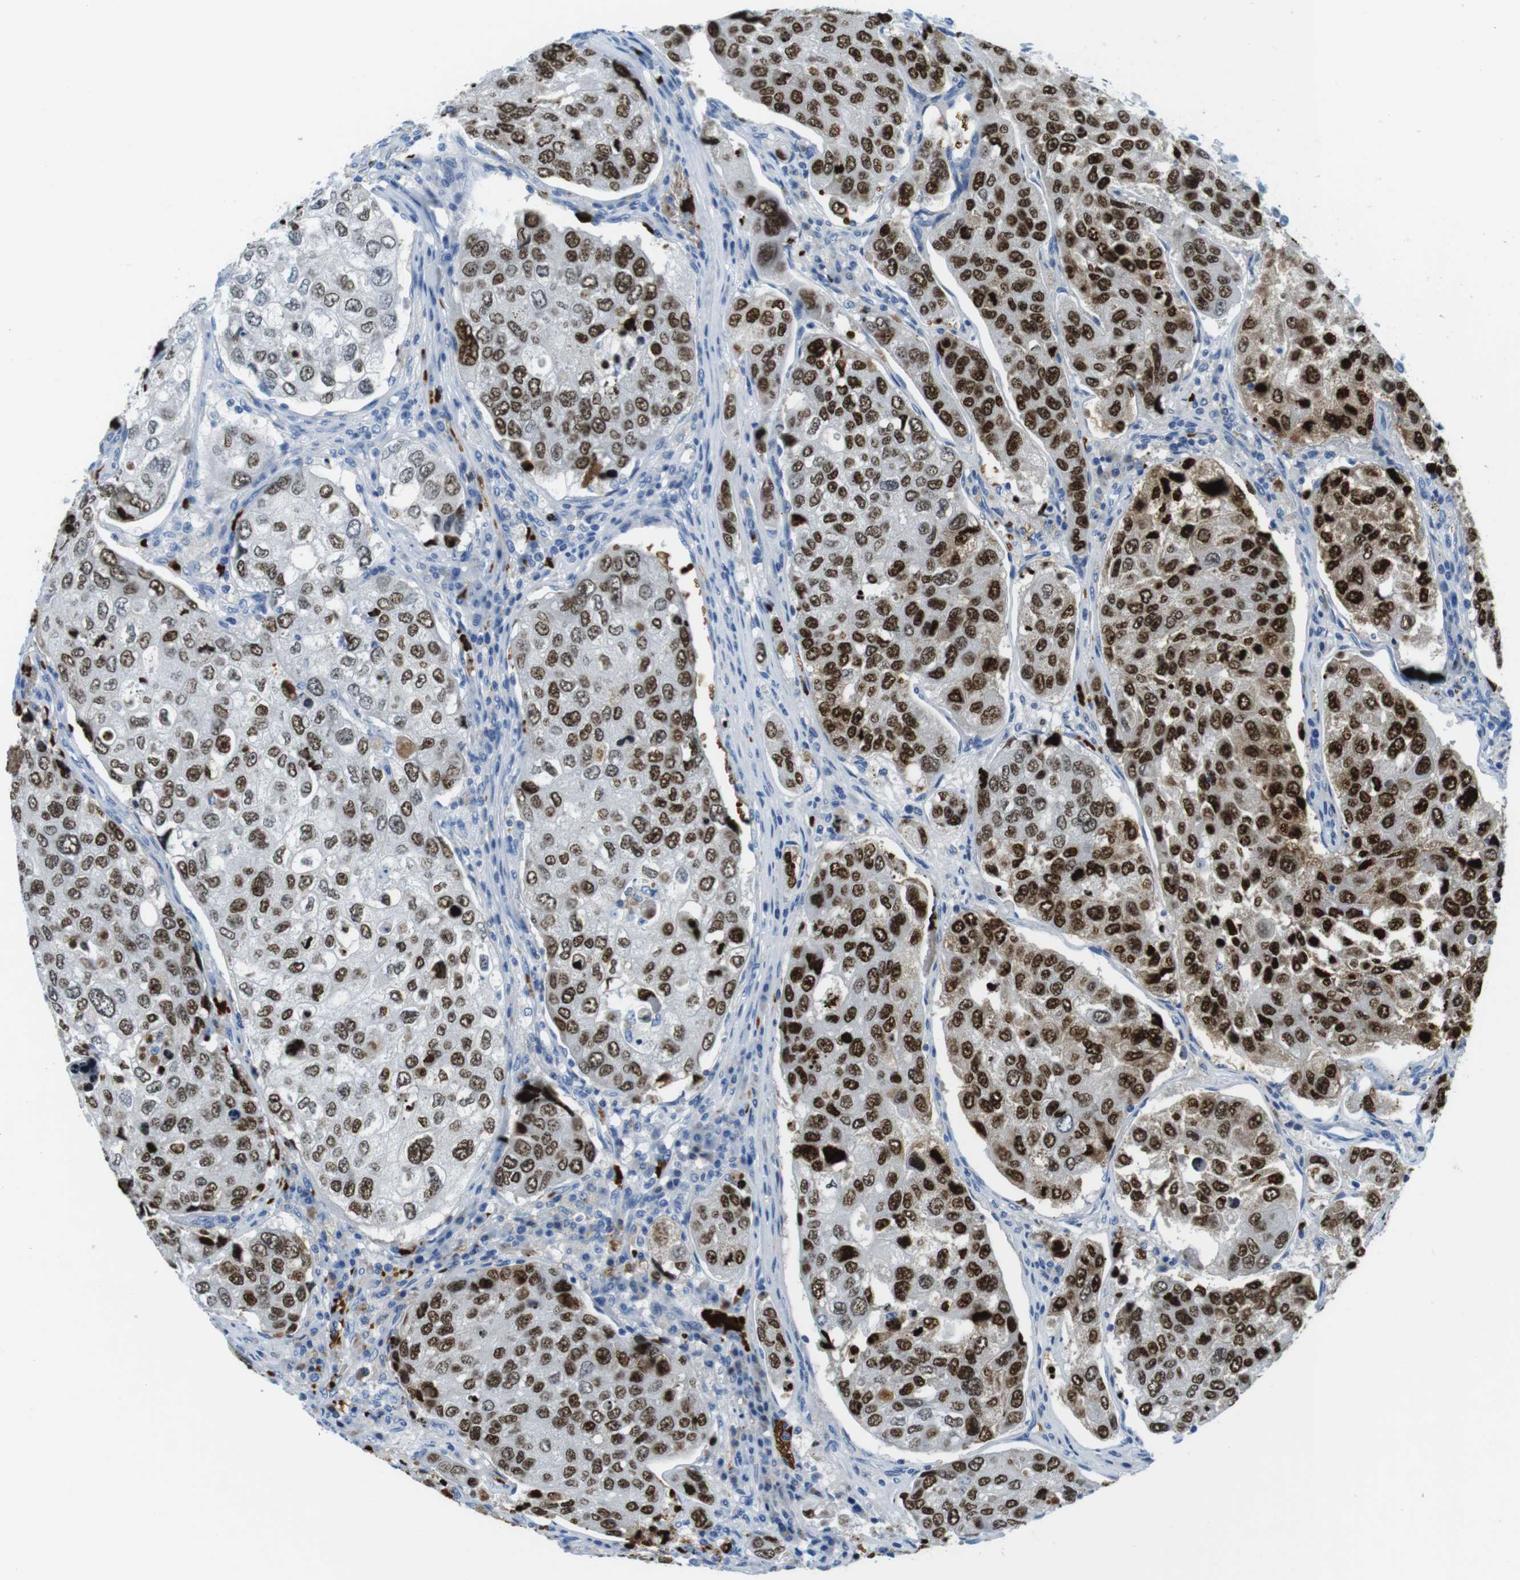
{"staining": {"intensity": "strong", "quantity": ">75%", "location": "nuclear"}, "tissue": "urothelial cancer", "cell_type": "Tumor cells", "image_type": "cancer", "snomed": [{"axis": "morphology", "description": "Urothelial carcinoma, High grade"}, {"axis": "topography", "description": "Lymph node"}, {"axis": "topography", "description": "Urinary bladder"}], "caption": "IHC (DAB (3,3'-diaminobenzidine)) staining of human high-grade urothelial carcinoma reveals strong nuclear protein positivity in approximately >75% of tumor cells. The staining was performed using DAB, with brown indicating positive protein expression. Nuclei are stained blue with hematoxylin.", "gene": "TFAP2C", "patient": {"sex": "male", "age": 51}}